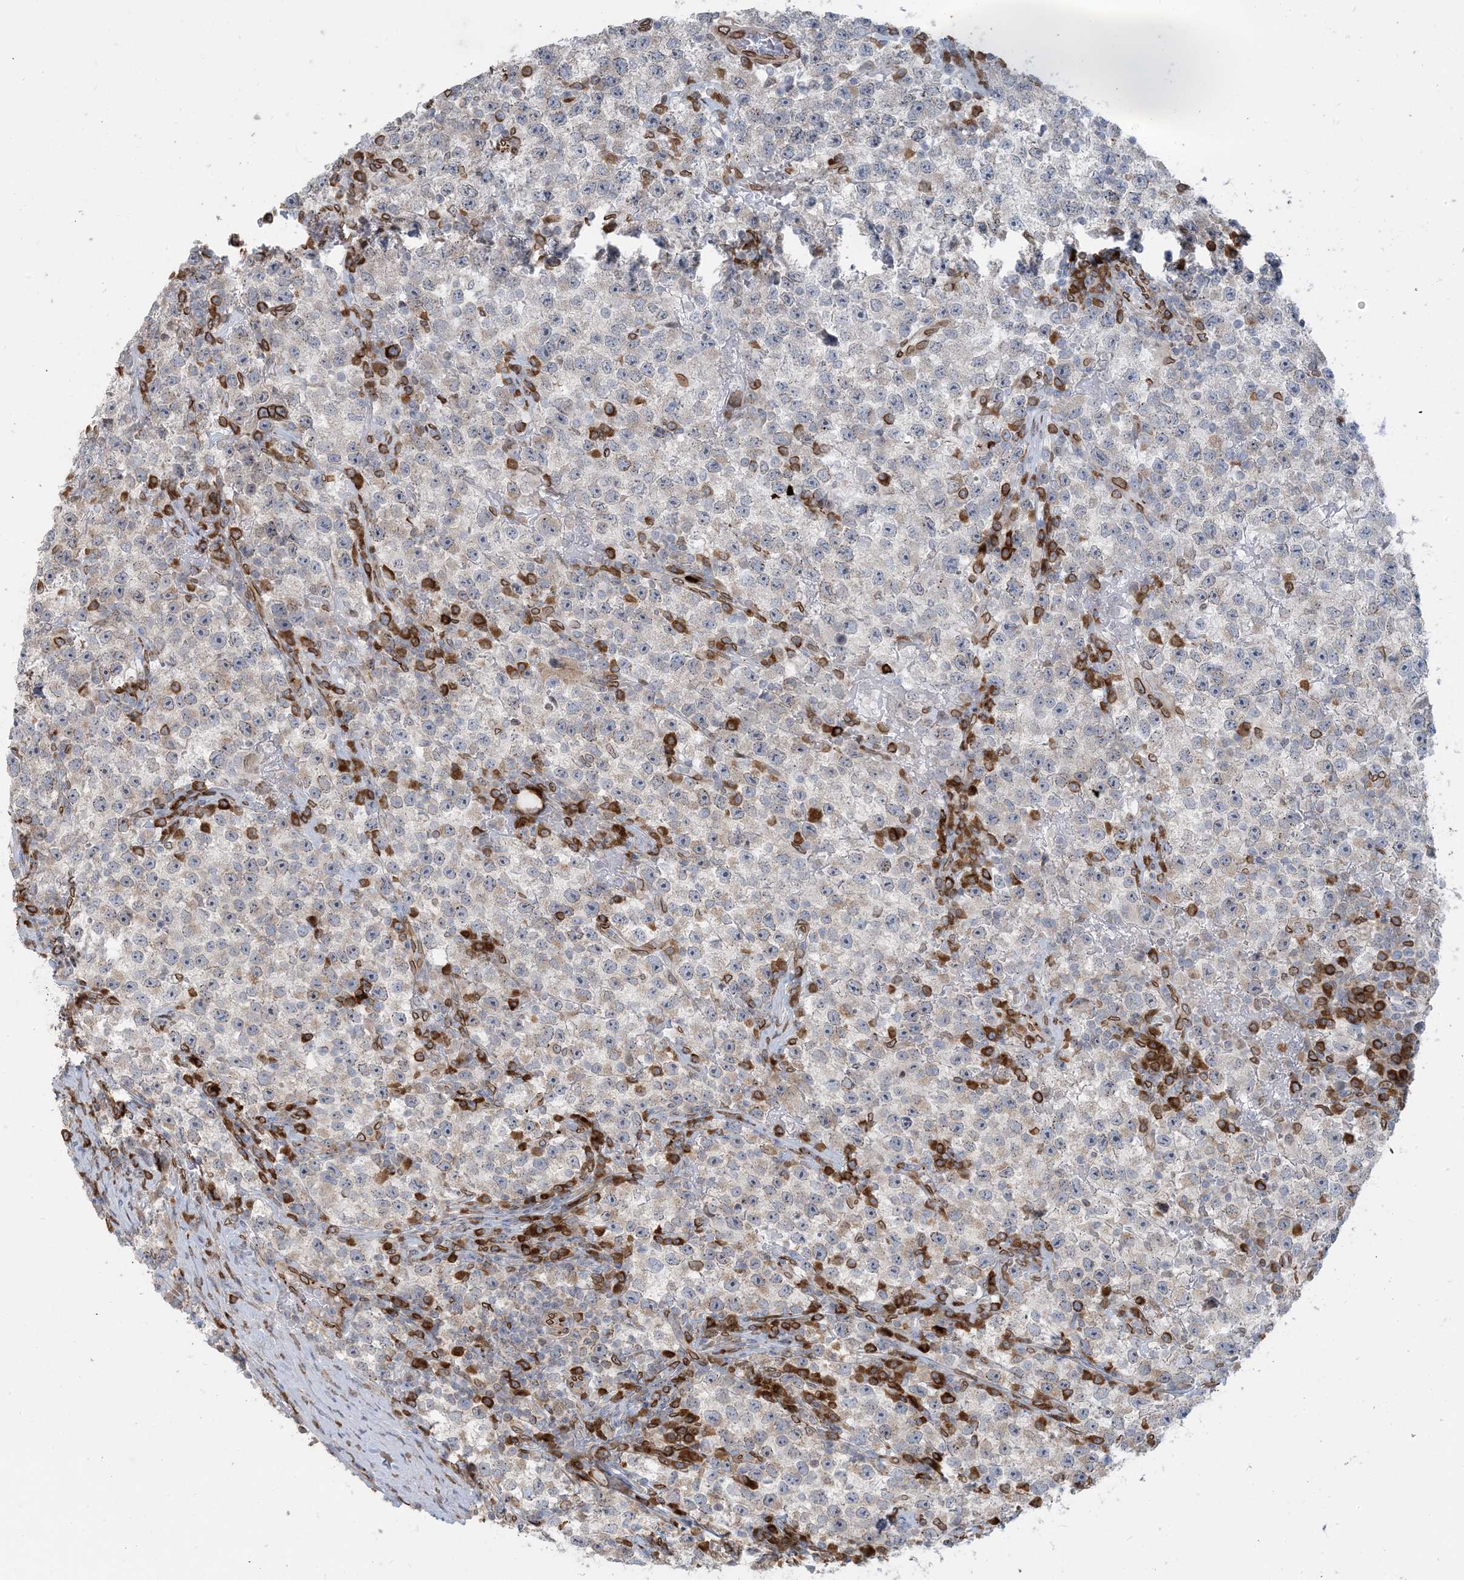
{"staining": {"intensity": "negative", "quantity": "none", "location": "none"}, "tissue": "testis cancer", "cell_type": "Tumor cells", "image_type": "cancer", "snomed": [{"axis": "morphology", "description": "Seminoma, NOS"}, {"axis": "topography", "description": "Testis"}], "caption": "Tumor cells are negative for protein expression in human testis cancer.", "gene": "WWP1", "patient": {"sex": "male", "age": 22}}